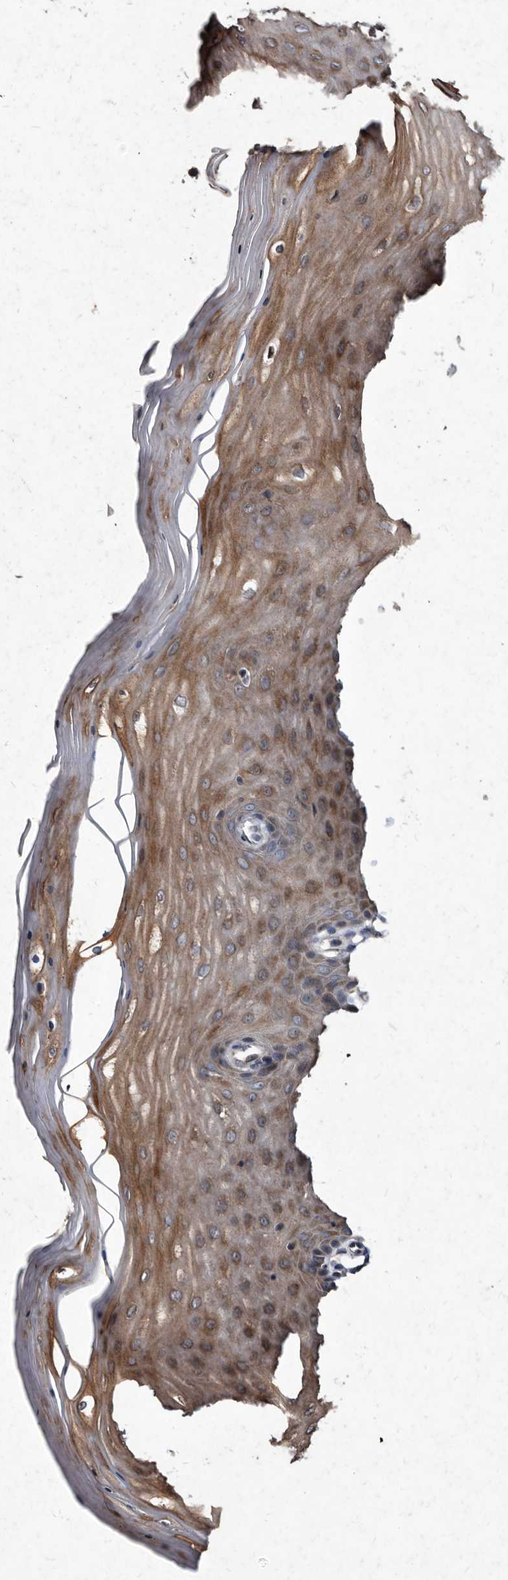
{"staining": {"intensity": "moderate", "quantity": "25%-75%", "location": "cytoplasmic/membranous"}, "tissue": "cervix", "cell_type": "Glandular cells", "image_type": "normal", "snomed": [{"axis": "morphology", "description": "Normal tissue, NOS"}, {"axis": "topography", "description": "Cervix"}], "caption": "Immunohistochemical staining of unremarkable human cervix demonstrates 25%-75% levels of moderate cytoplasmic/membranous protein expression in approximately 25%-75% of glandular cells. (DAB (3,3'-diaminobenzidine) = brown stain, brightfield microscopy at high magnification).", "gene": "YPEL1", "patient": {"sex": "female", "age": 55}}